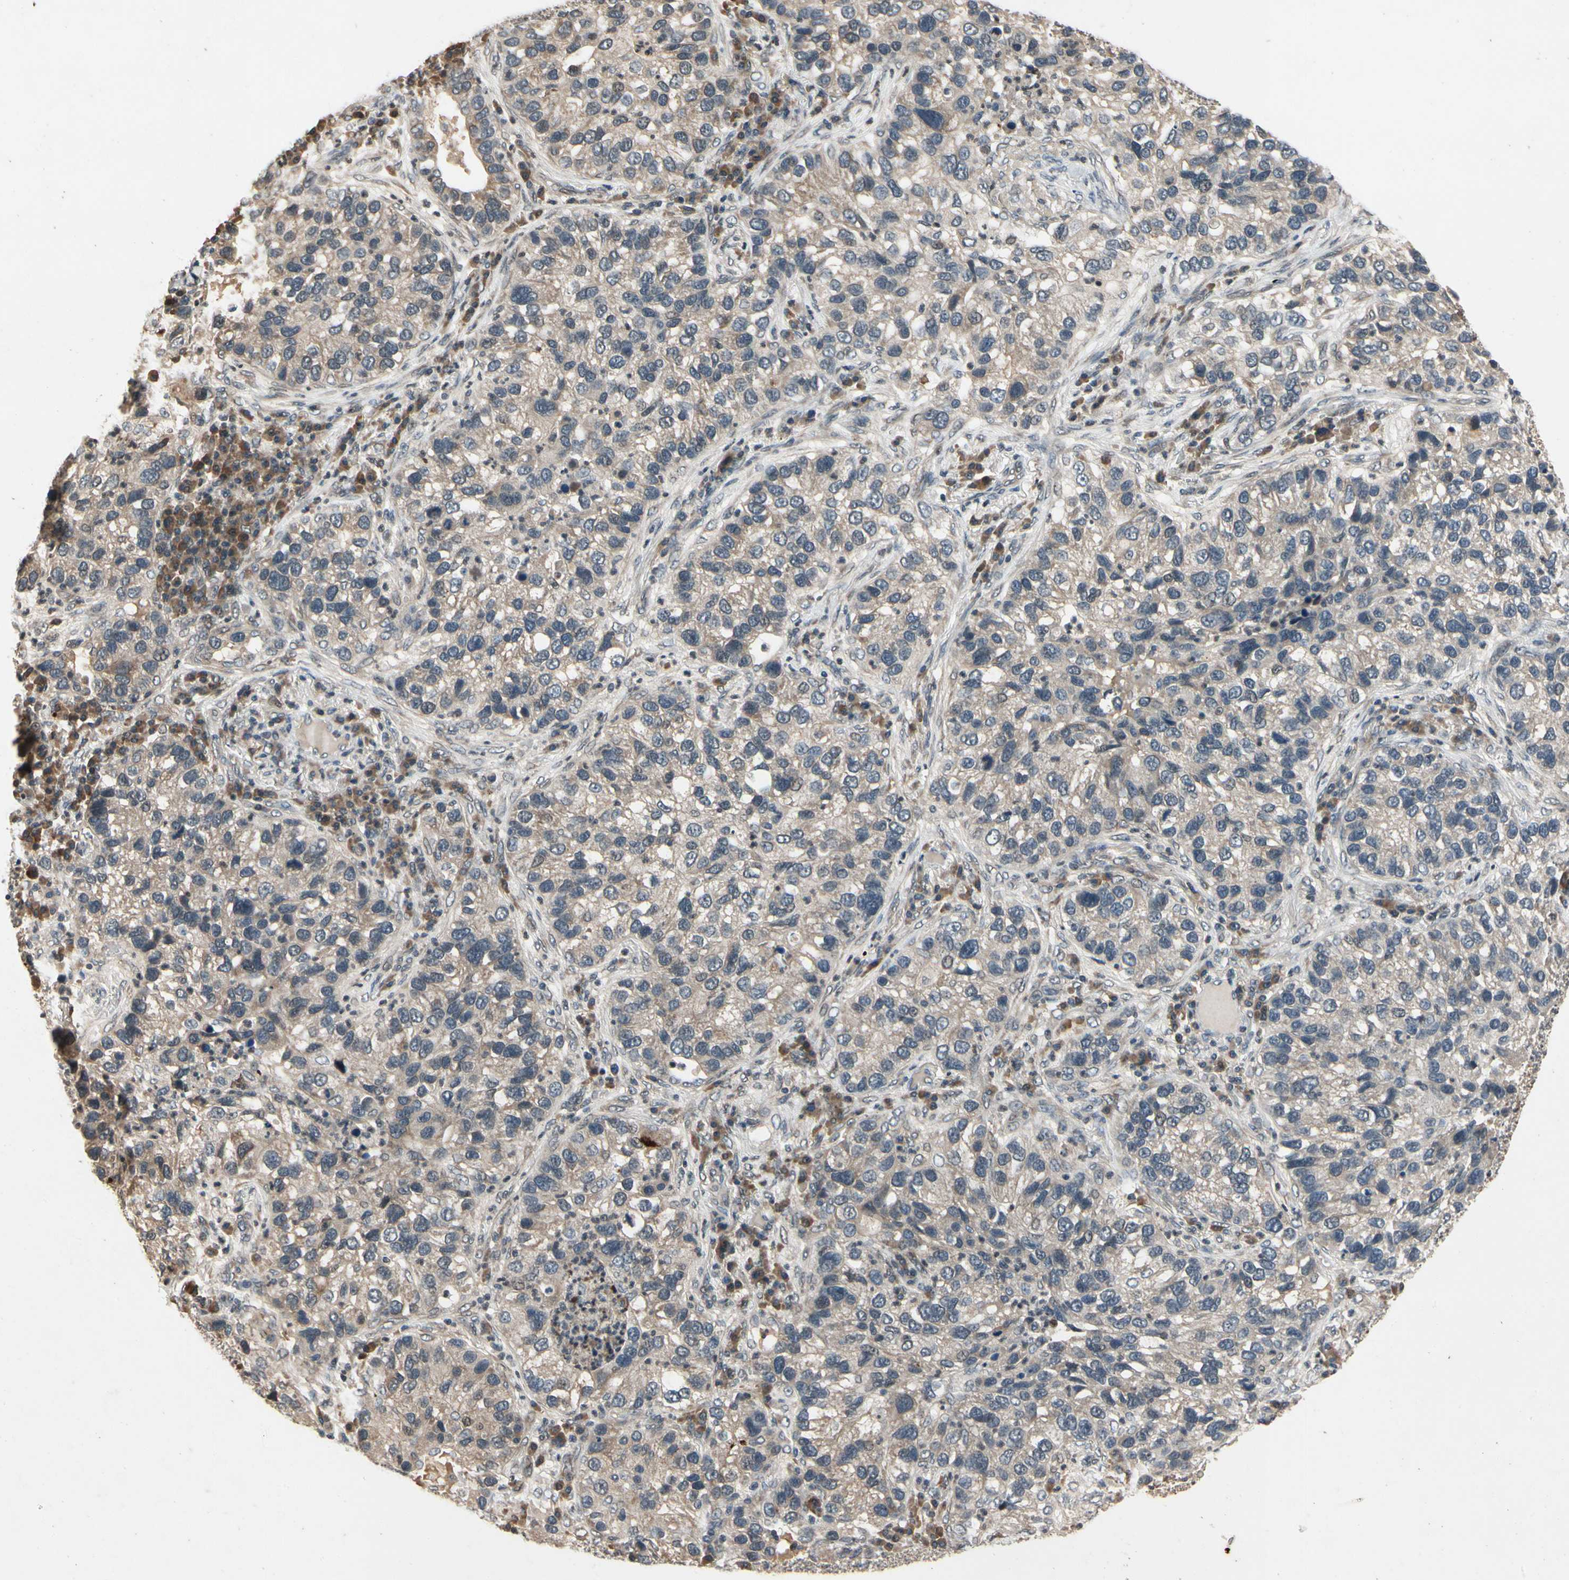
{"staining": {"intensity": "weak", "quantity": ">75%", "location": "cytoplasmic/membranous"}, "tissue": "lung cancer", "cell_type": "Tumor cells", "image_type": "cancer", "snomed": [{"axis": "morphology", "description": "Normal tissue, NOS"}, {"axis": "morphology", "description": "Adenocarcinoma, NOS"}, {"axis": "topography", "description": "Bronchus"}, {"axis": "topography", "description": "Lung"}], "caption": "A low amount of weak cytoplasmic/membranous expression is present in approximately >75% of tumor cells in lung adenocarcinoma tissue.", "gene": "DPY19L3", "patient": {"sex": "male", "age": 54}}